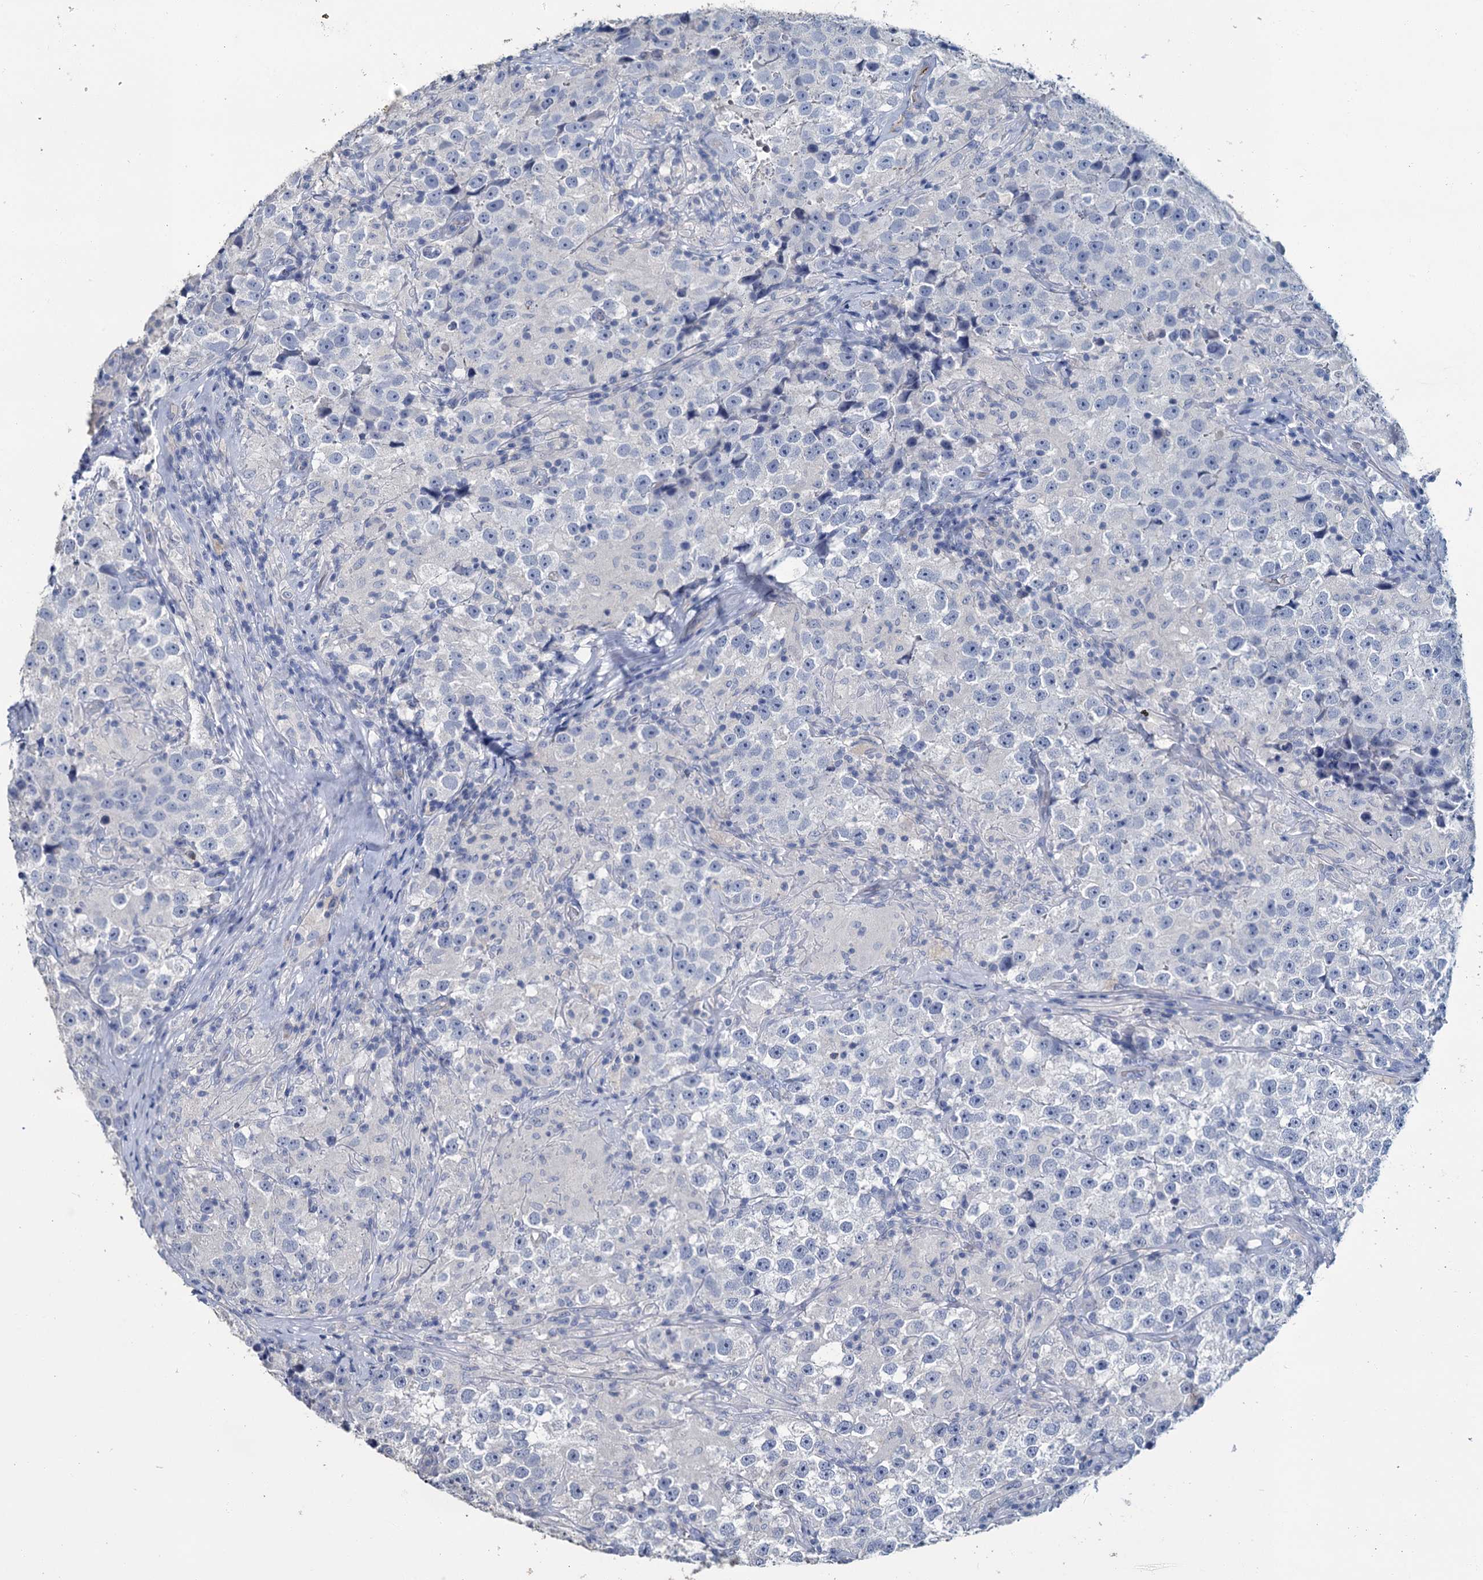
{"staining": {"intensity": "negative", "quantity": "none", "location": "none"}, "tissue": "testis cancer", "cell_type": "Tumor cells", "image_type": "cancer", "snomed": [{"axis": "morphology", "description": "Seminoma, NOS"}, {"axis": "topography", "description": "Testis"}], "caption": "Testis cancer (seminoma) stained for a protein using immunohistochemistry (IHC) displays no staining tumor cells.", "gene": "SNCB", "patient": {"sex": "male", "age": 46}}